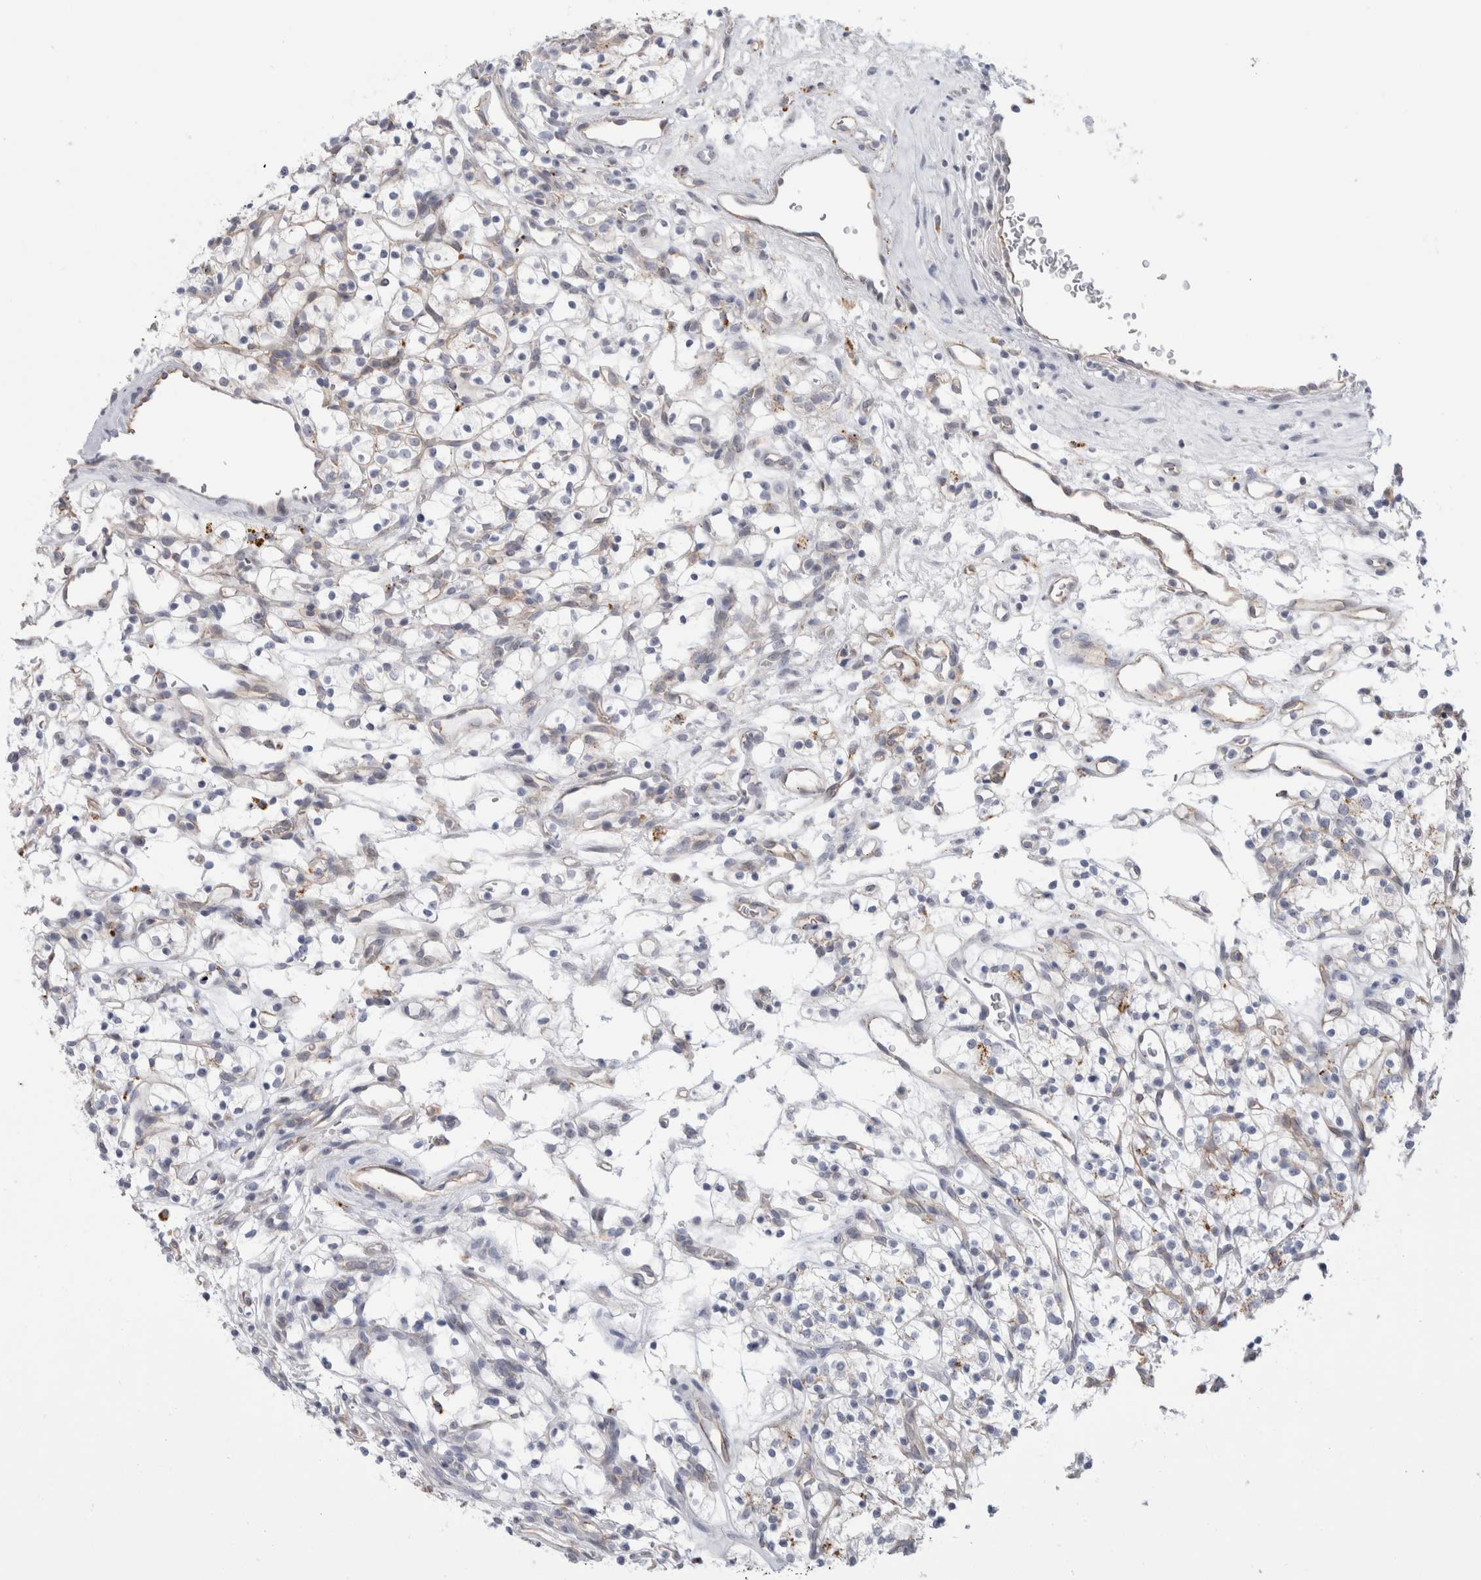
{"staining": {"intensity": "weak", "quantity": "<25%", "location": "cytoplasmic/membranous"}, "tissue": "renal cancer", "cell_type": "Tumor cells", "image_type": "cancer", "snomed": [{"axis": "morphology", "description": "Adenocarcinoma, NOS"}, {"axis": "topography", "description": "Kidney"}], "caption": "Image shows no significant protein positivity in tumor cells of renal cancer (adenocarcinoma).", "gene": "ANKMY1", "patient": {"sex": "female", "age": 57}}